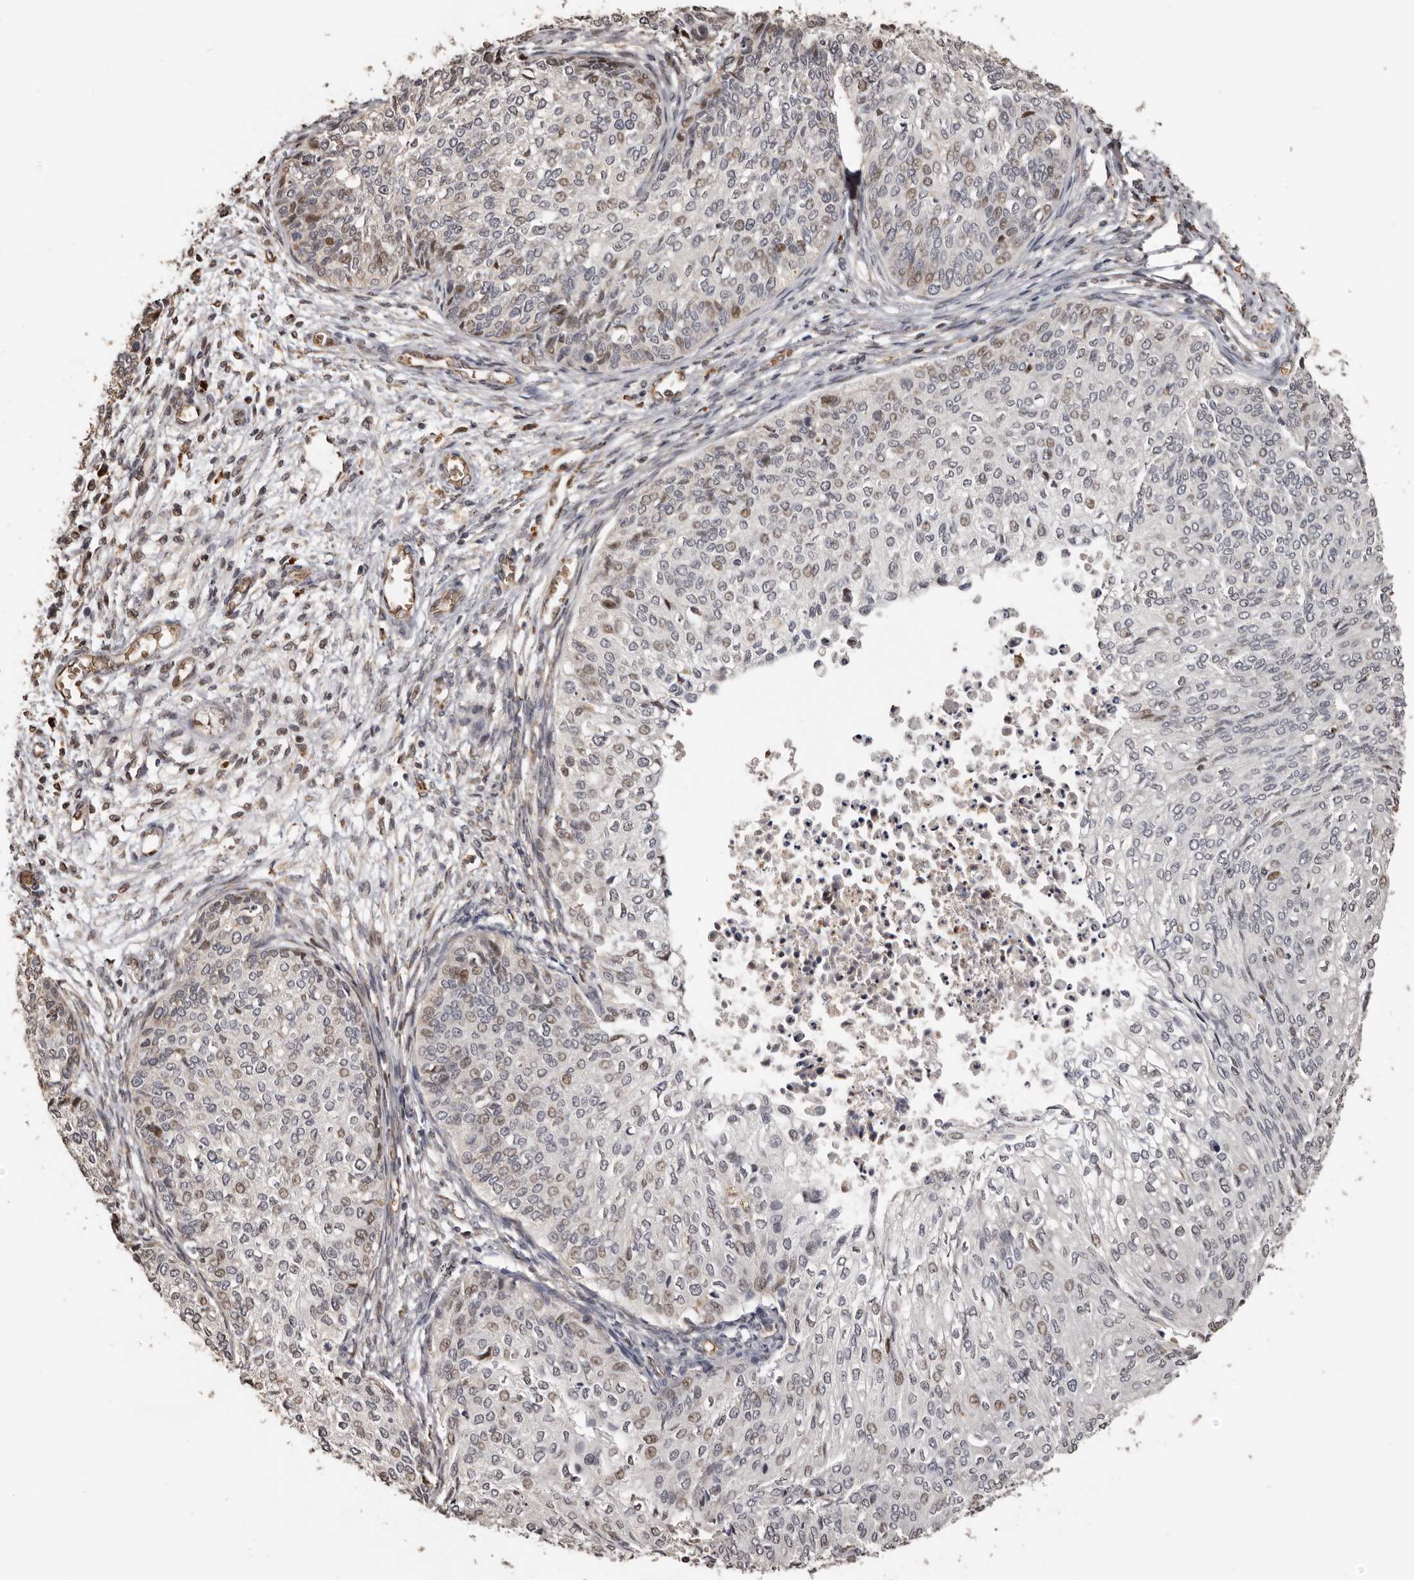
{"staining": {"intensity": "weak", "quantity": "25%-75%", "location": "cytoplasmic/membranous,nuclear"}, "tissue": "cervical cancer", "cell_type": "Tumor cells", "image_type": "cancer", "snomed": [{"axis": "morphology", "description": "Squamous cell carcinoma, NOS"}, {"axis": "topography", "description": "Cervix"}], "caption": "Protein expression analysis of human cervical cancer (squamous cell carcinoma) reveals weak cytoplasmic/membranous and nuclear staining in approximately 25%-75% of tumor cells.", "gene": "ENTREP1", "patient": {"sex": "female", "age": 37}}